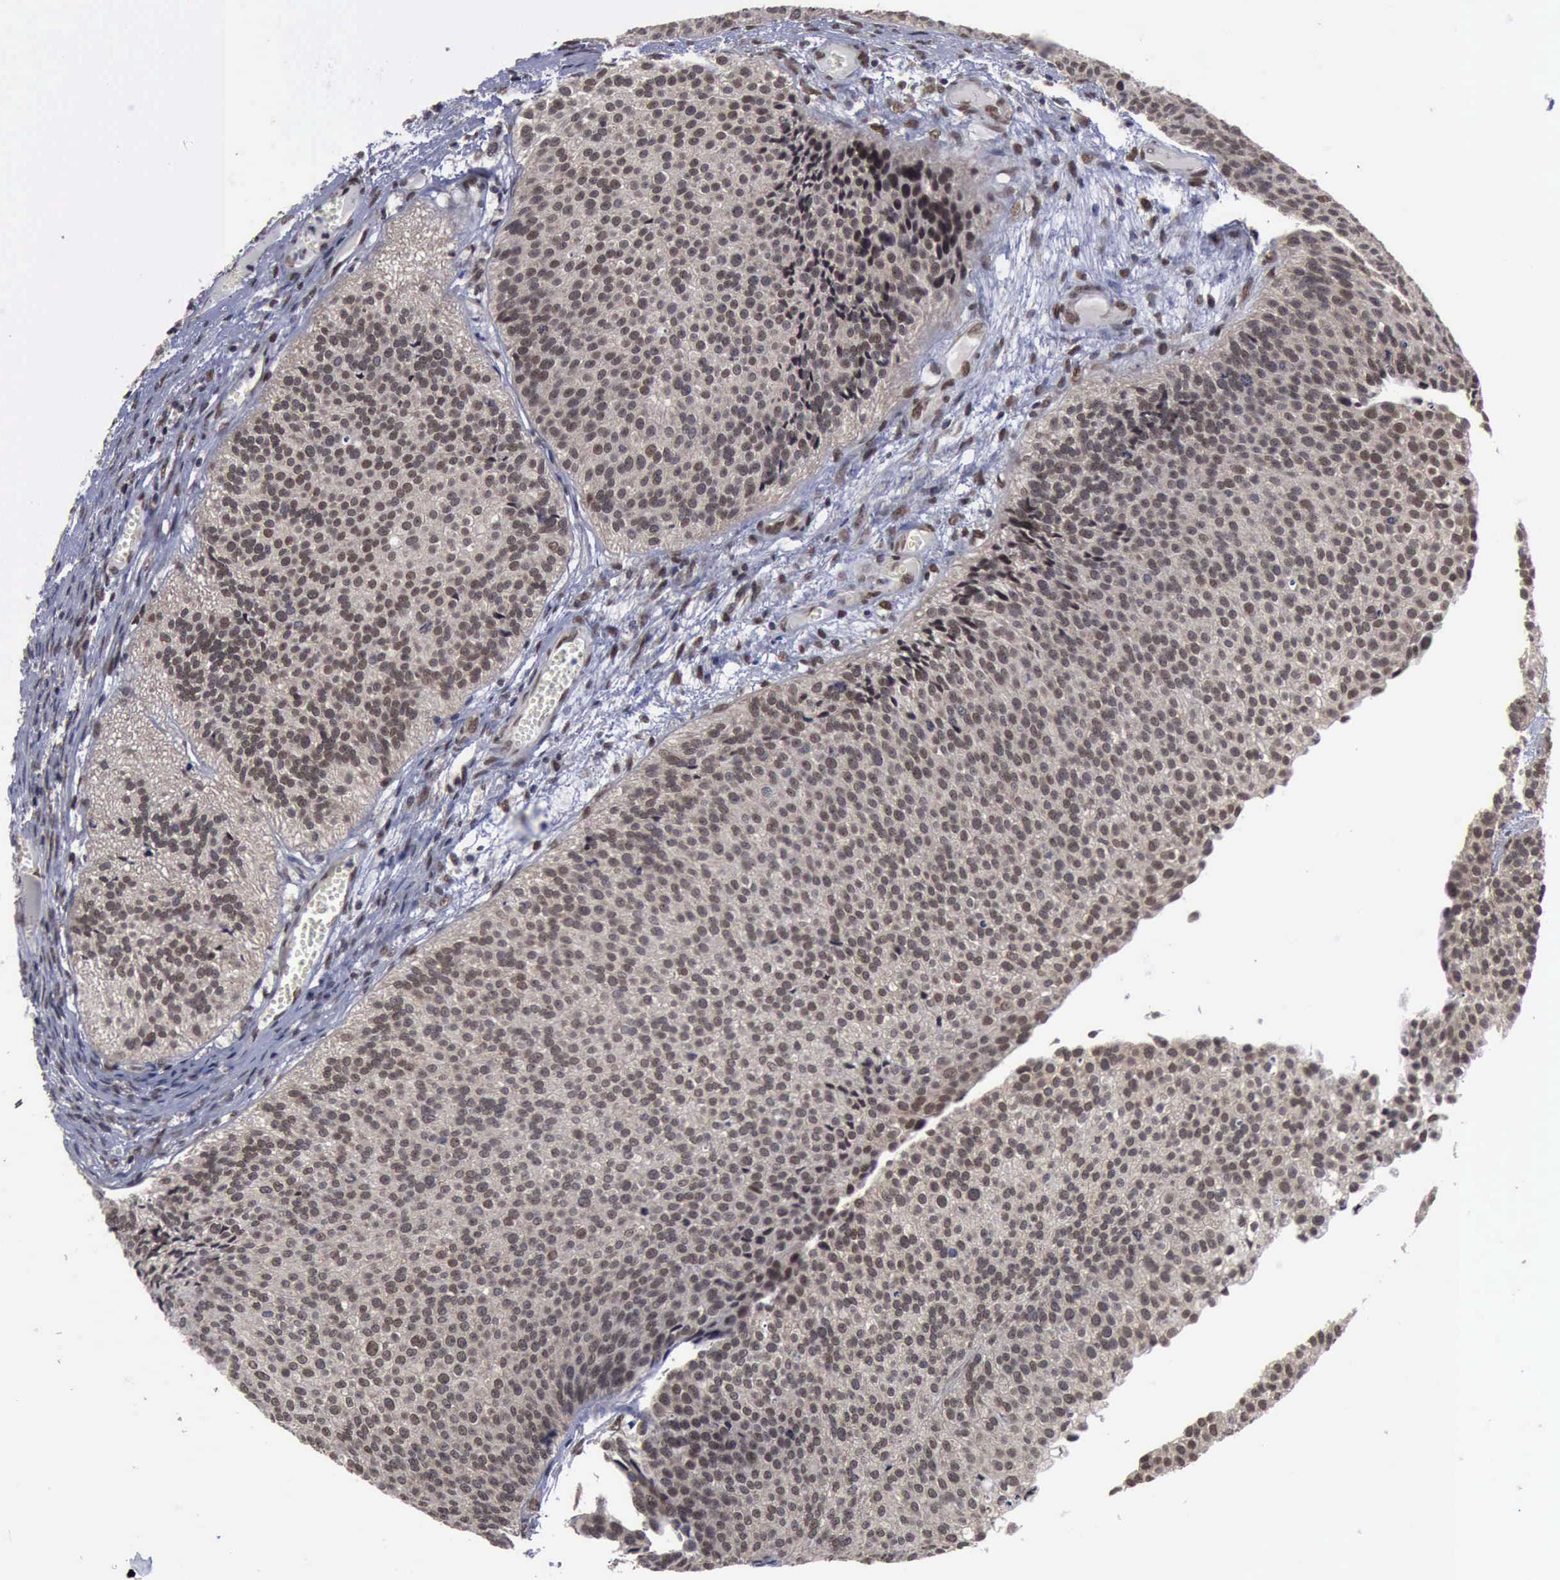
{"staining": {"intensity": "weak", "quantity": ">75%", "location": "nuclear"}, "tissue": "urothelial cancer", "cell_type": "Tumor cells", "image_type": "cancer", "snomed": [{"axis": "morphology", "description": "Urothelial carcinoma, Low grade"}, {"axis": "topography", "description": "Urinary bladder"}], "caption": "Immunohistochemistry (IHC) (DAB (3,3'-diaminobenzidine)) staining of human urothelial cancer demonstrates weak nuclear protein expression in approximately >75% of tumor cells.", "gene": "RTCB", "patient": {"sex": "male", "age": 84}}